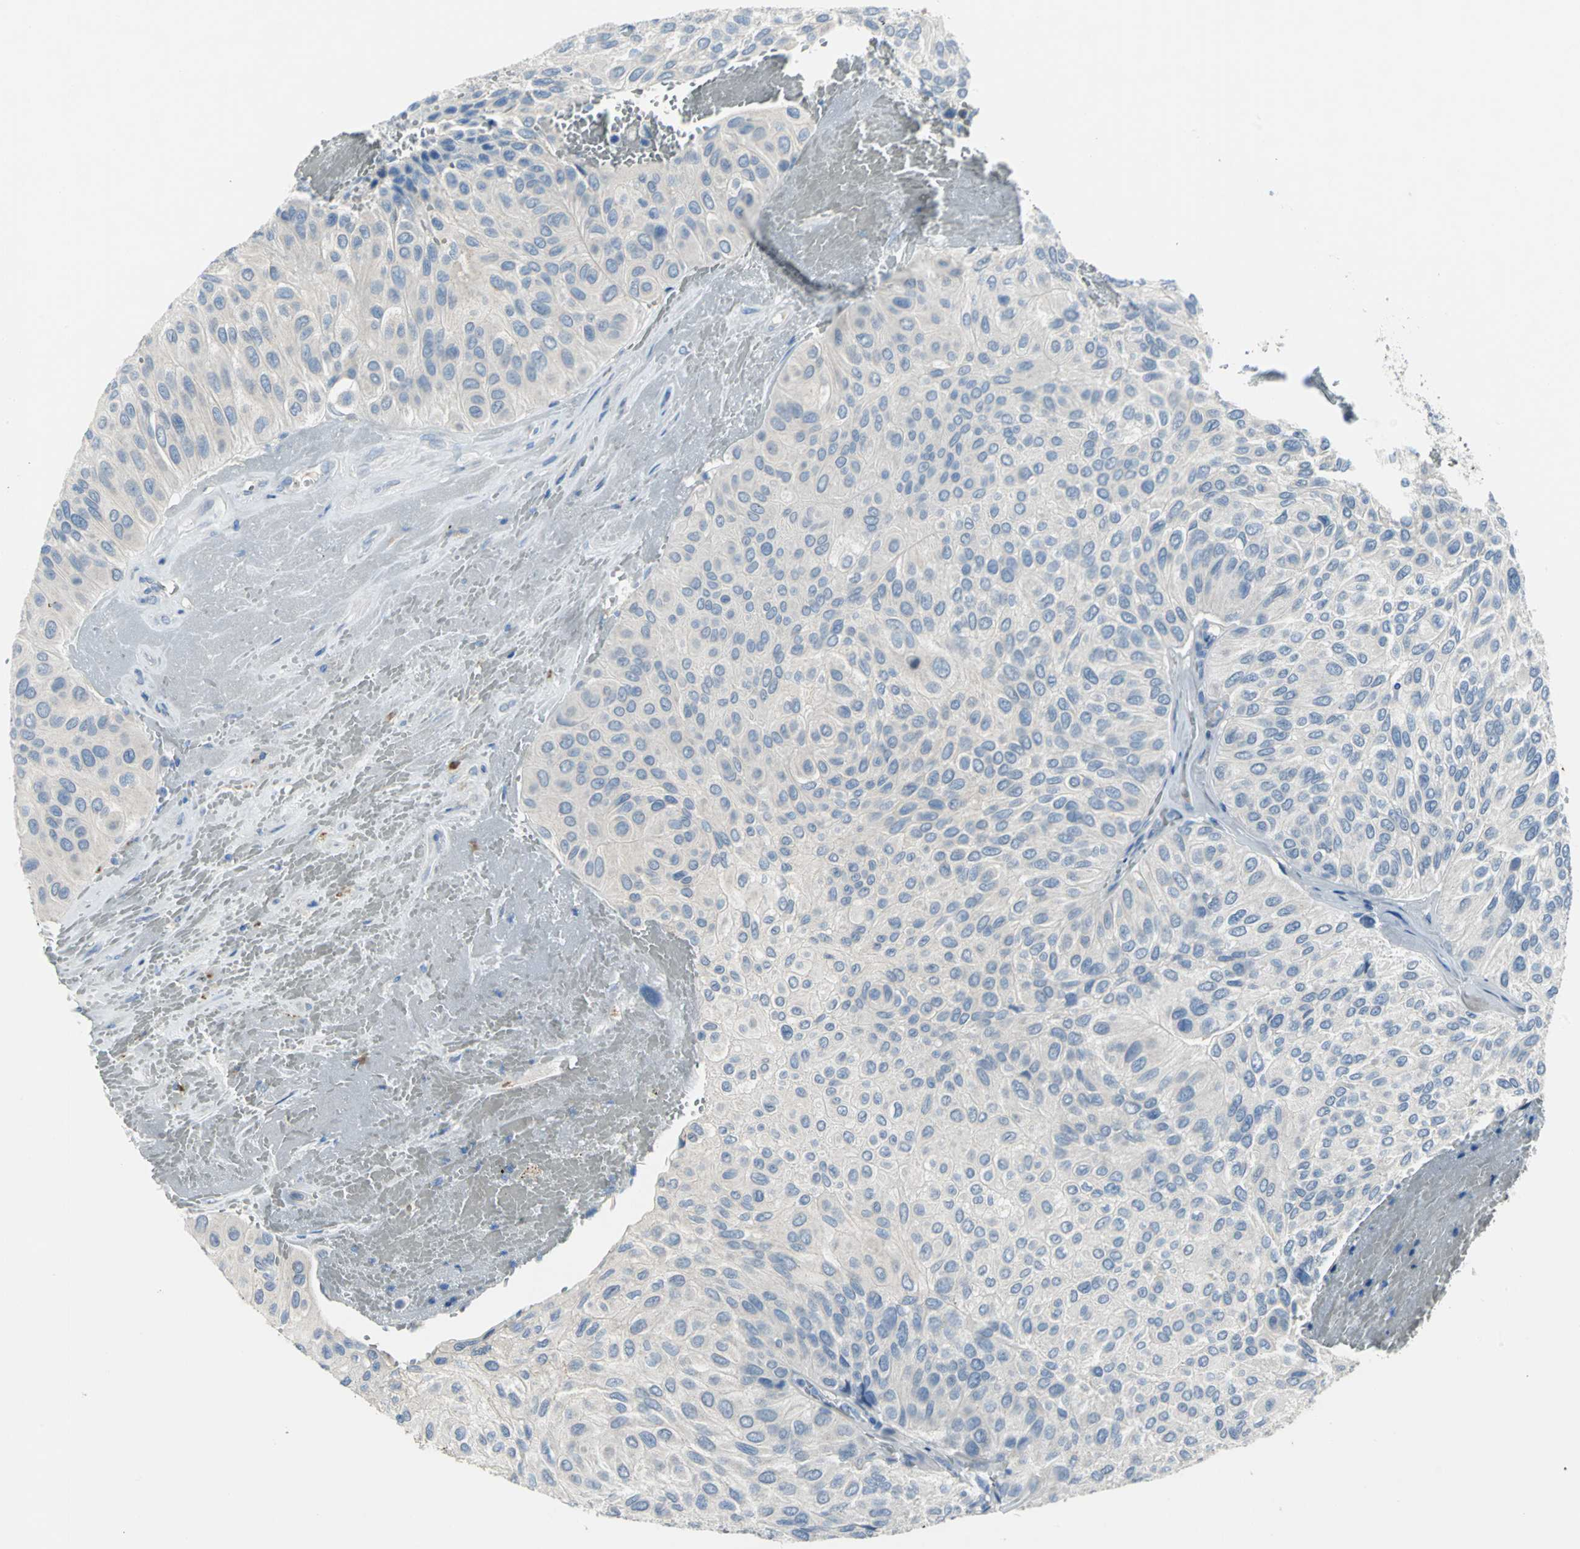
{"staining": {"intensity": "negative", "quantity": "none", "location": "none"}, "tissue": "urothelial cancer", "cell_type": "Tumor cells", "image_type": "cancer", "snomed": [{"axis": "morphology", "description": "Urothelial carcinoma, High grade"}, {"axis": "topography", "description": "Urinary bladder"}], "caption": "Immunohistochemistry micrograph of neoplastic tissue: urothelial carcinoma (high-grade) stained with DAB (3,3'-diaminobenzidine) exhibits no significant protein staining in tumor cells.", "gene": "PTGDS", "patient": {"sex": "male", "age": 66}}